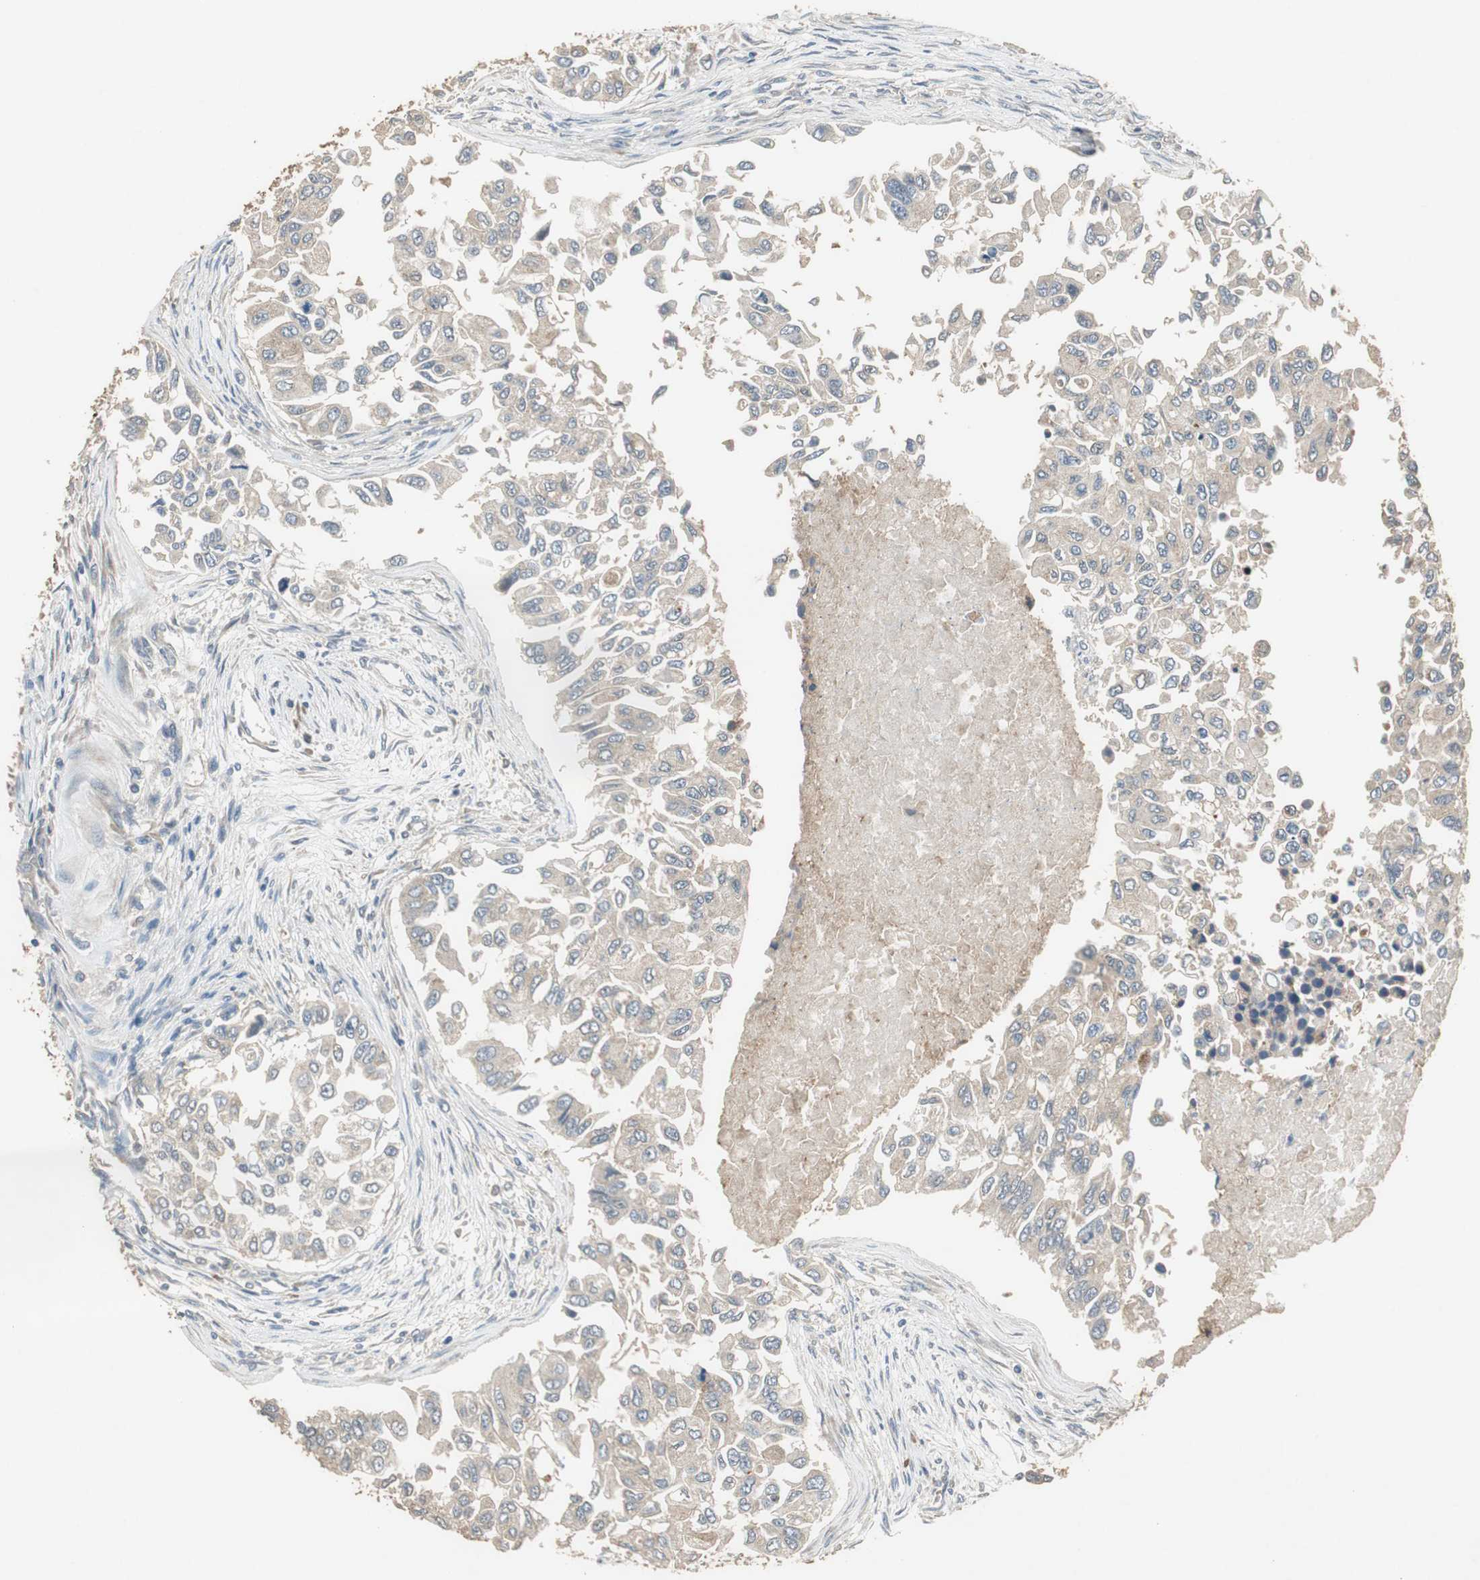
{"staining": {"intensity": "weak", "quantity": "25%-75%", "location": "cytoplasmic/membranous"}, "tissue": "breast cancer", "cell_type": "Tumor cells", "image_type": "cancer", "snomed": [{"axis": "morphology", "description": "Normal tissue, NOS"}, {"axis": "morphology", "description": "Duct carcinoma"}, {"axis": "topography", "description": "Breast"}], "caption": "Immunohistochemical staining of invasive ductal carcinoma (breast) demonstrates low levels of weak cytoplasmic/membranous protein staining in approximately 25%-75% of tumor cells. The protein of interest is shown in brown color, while the nuclei are stained blue.", "gene": "PI4KB", "patient": {"sex": "female", "age": 49}}